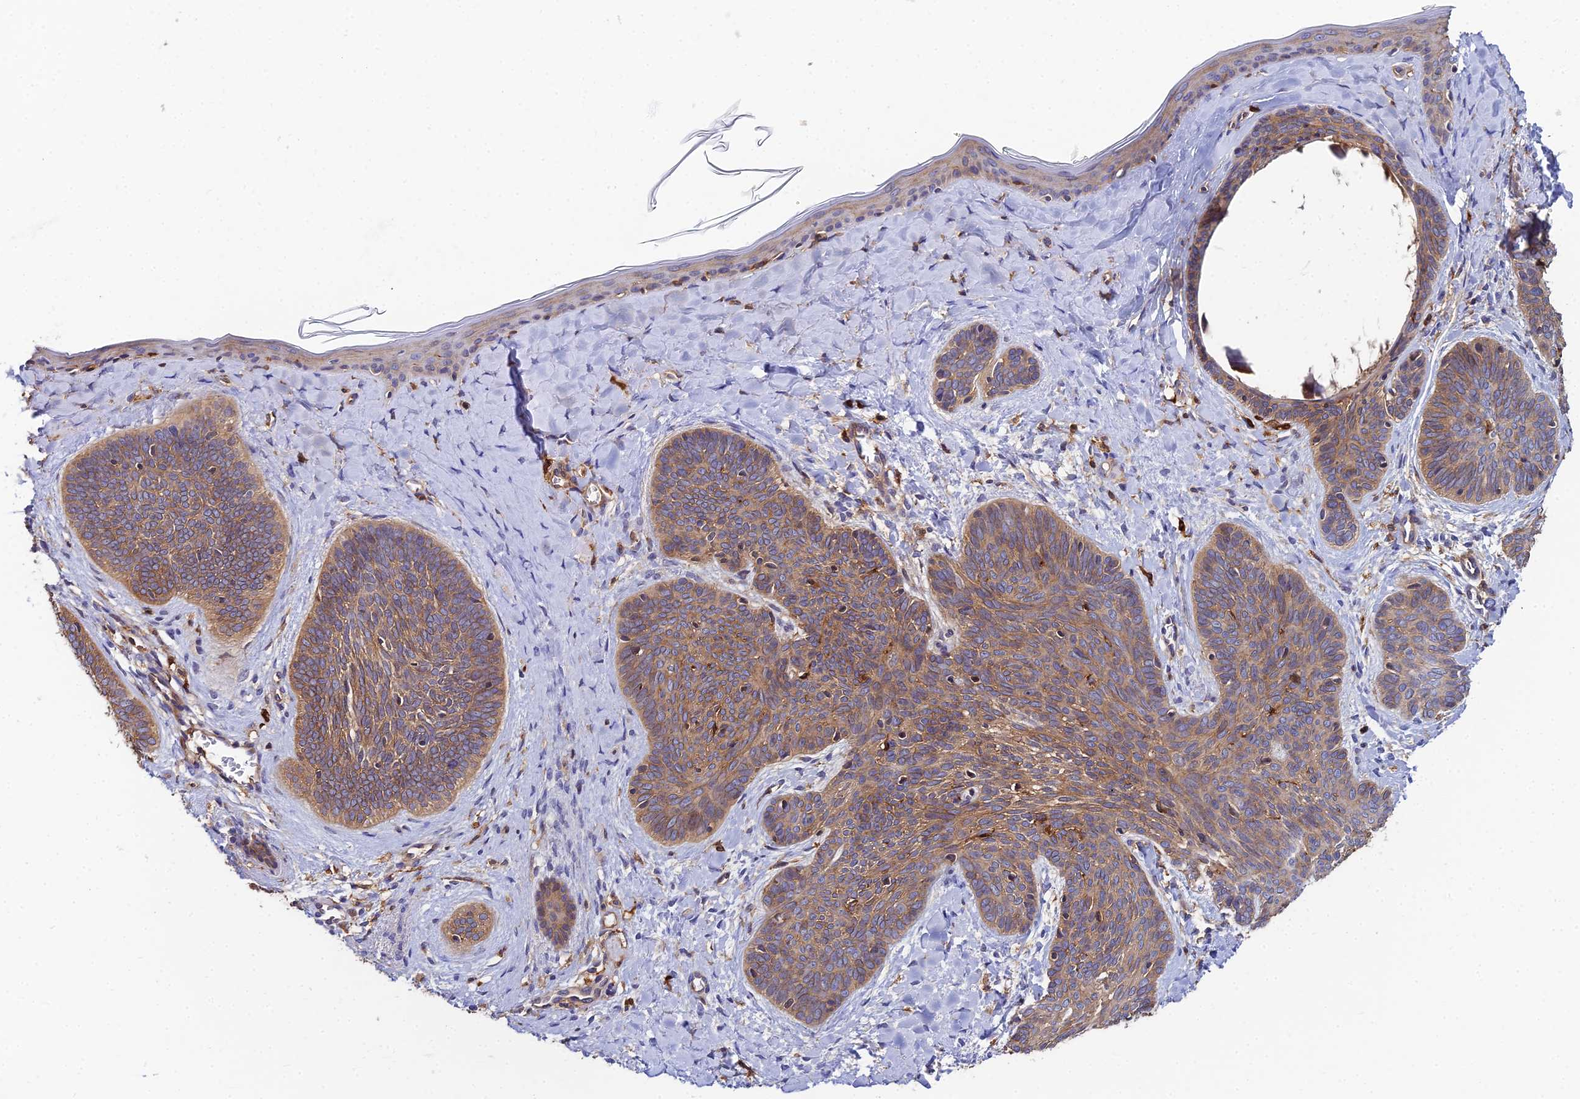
{"staining": {"intensity": "moderate", "quantity": ">75%", "location": "cytoplasmic/membranous"}, "tissue": "skin cancer", "cell_type": "Tumor cells", "image_type": "cancer", "snomed": [{"axis": "morphology", "description": "Basal cell carcinoma"}, {"axis": "topography", "description": "Skin"}], "caption": "There is medium levels of moderate cytoplasmic/membranous expression in tumor cells of skin basal cell carcinoma, as demonstrated by immunohistochemical staining (brown color).", "gene": "GNG5B", "patient": {"sex": "female", "age": 81}}